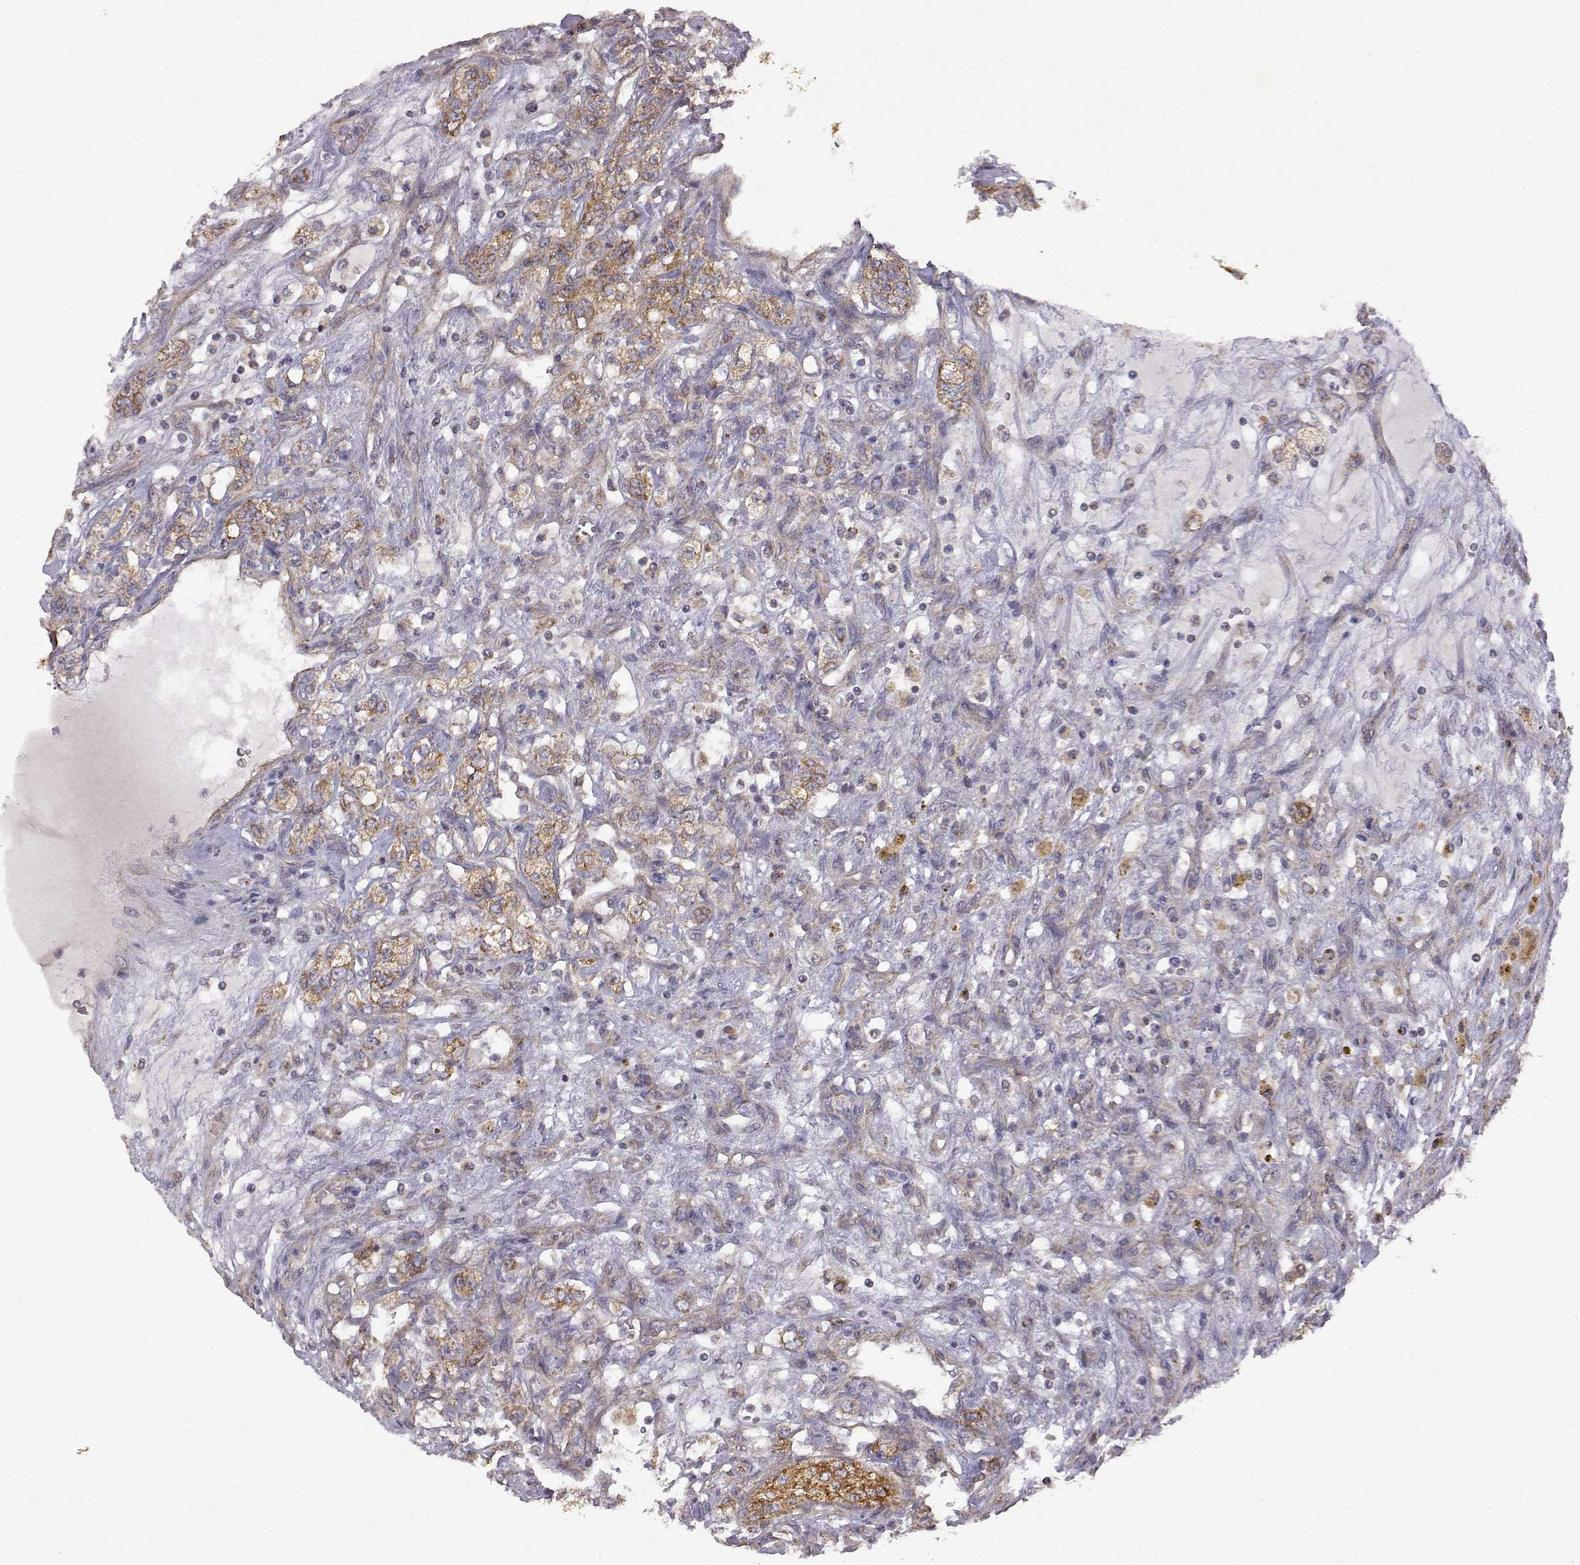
{"staining": {"intensity": "moderate", "quantity": "25%-75%", "location": "cytoplasmic/membranous"}, "tissue": "renal cancer", "cell_type": "Tumor cells", "image_type": "cancer", "snomed": [{"axis": "morphology", "description": "Adenocarcinoma, NOS"}, {"axis": "topography", "description": "Kidney"}], "caption": "This histopathology image exhibits immunohistochemistry (IHC) staining of renal adenocarcinoma, with medium moderate cytoplasmic/membranous expression in about 25%-75% of tumor cells.", "gene": "DDC", "patient": {"sex": "female", "age": 63}}